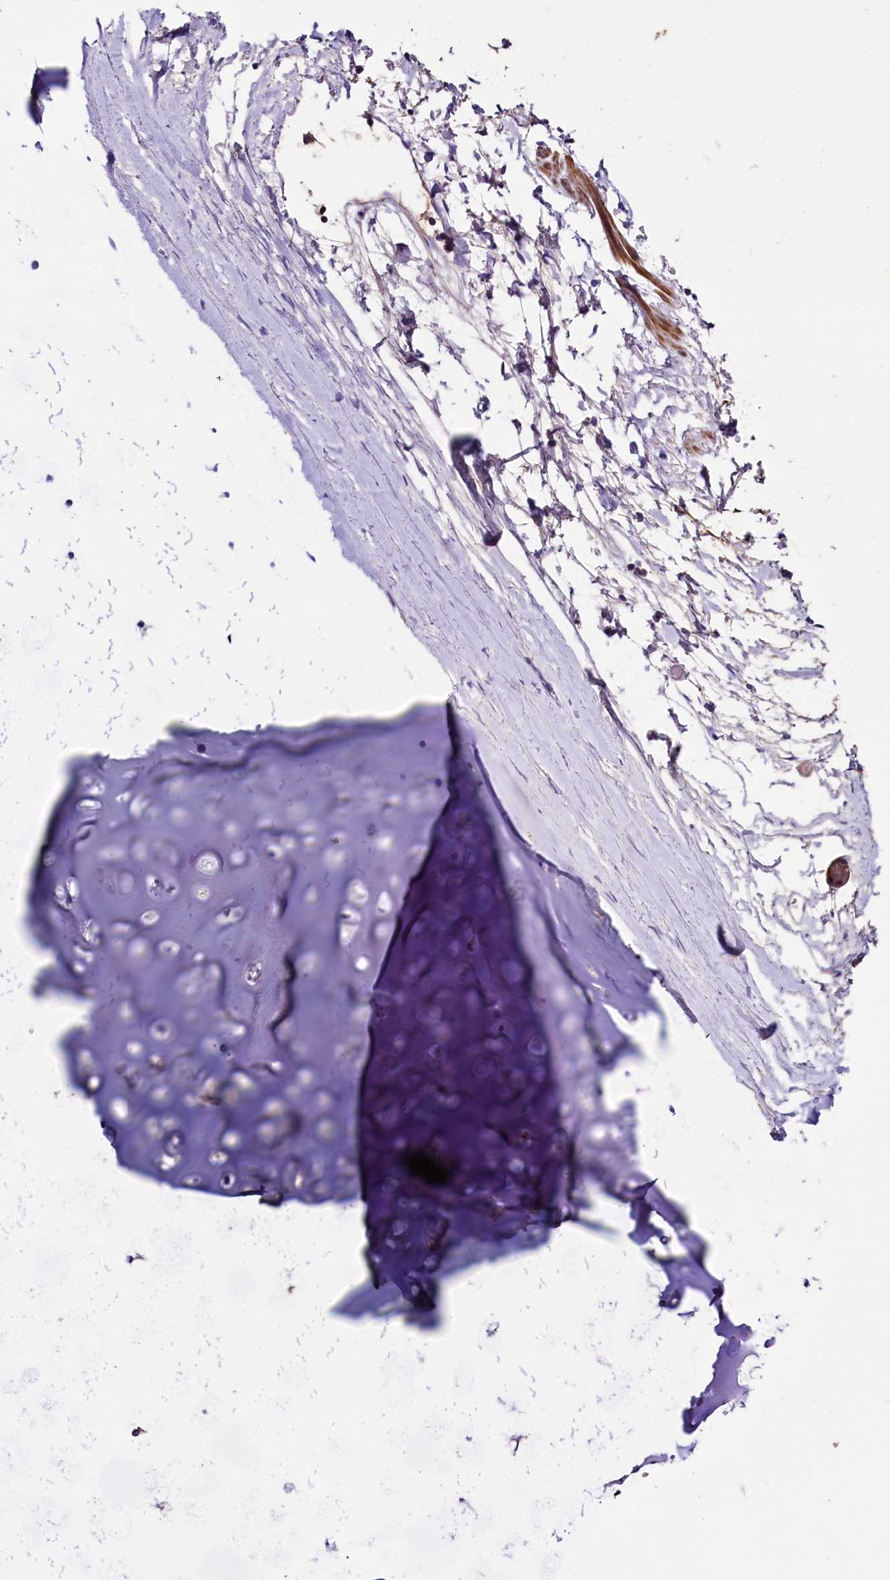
{"staining": {"intensity": "weak", "quantity": "25%-75%", "location": "cytoplasmic/membranous"}, "tissue": "adipose tissue", "cell_type": "Adipocytes", "image_type": "normal", "snomed": [{"axis": "morphology", "description": "Normal tissue, NOS"}, {"axis": "topography", "description": "Lymph node"}, {"axis": "topography", "description": "Bronchus"}], "caption": "An image of adipose tissue stained for a protein exhibits weak cytoplasmic/membranous brown staining in adipocytes. The staining is performed using DAB brown chromogen to label protein expression. The nuclei are counter-stained blue using hematoxylin.", "gene": "MEX3B", "patient": {"sex": "male", "age": 63}}